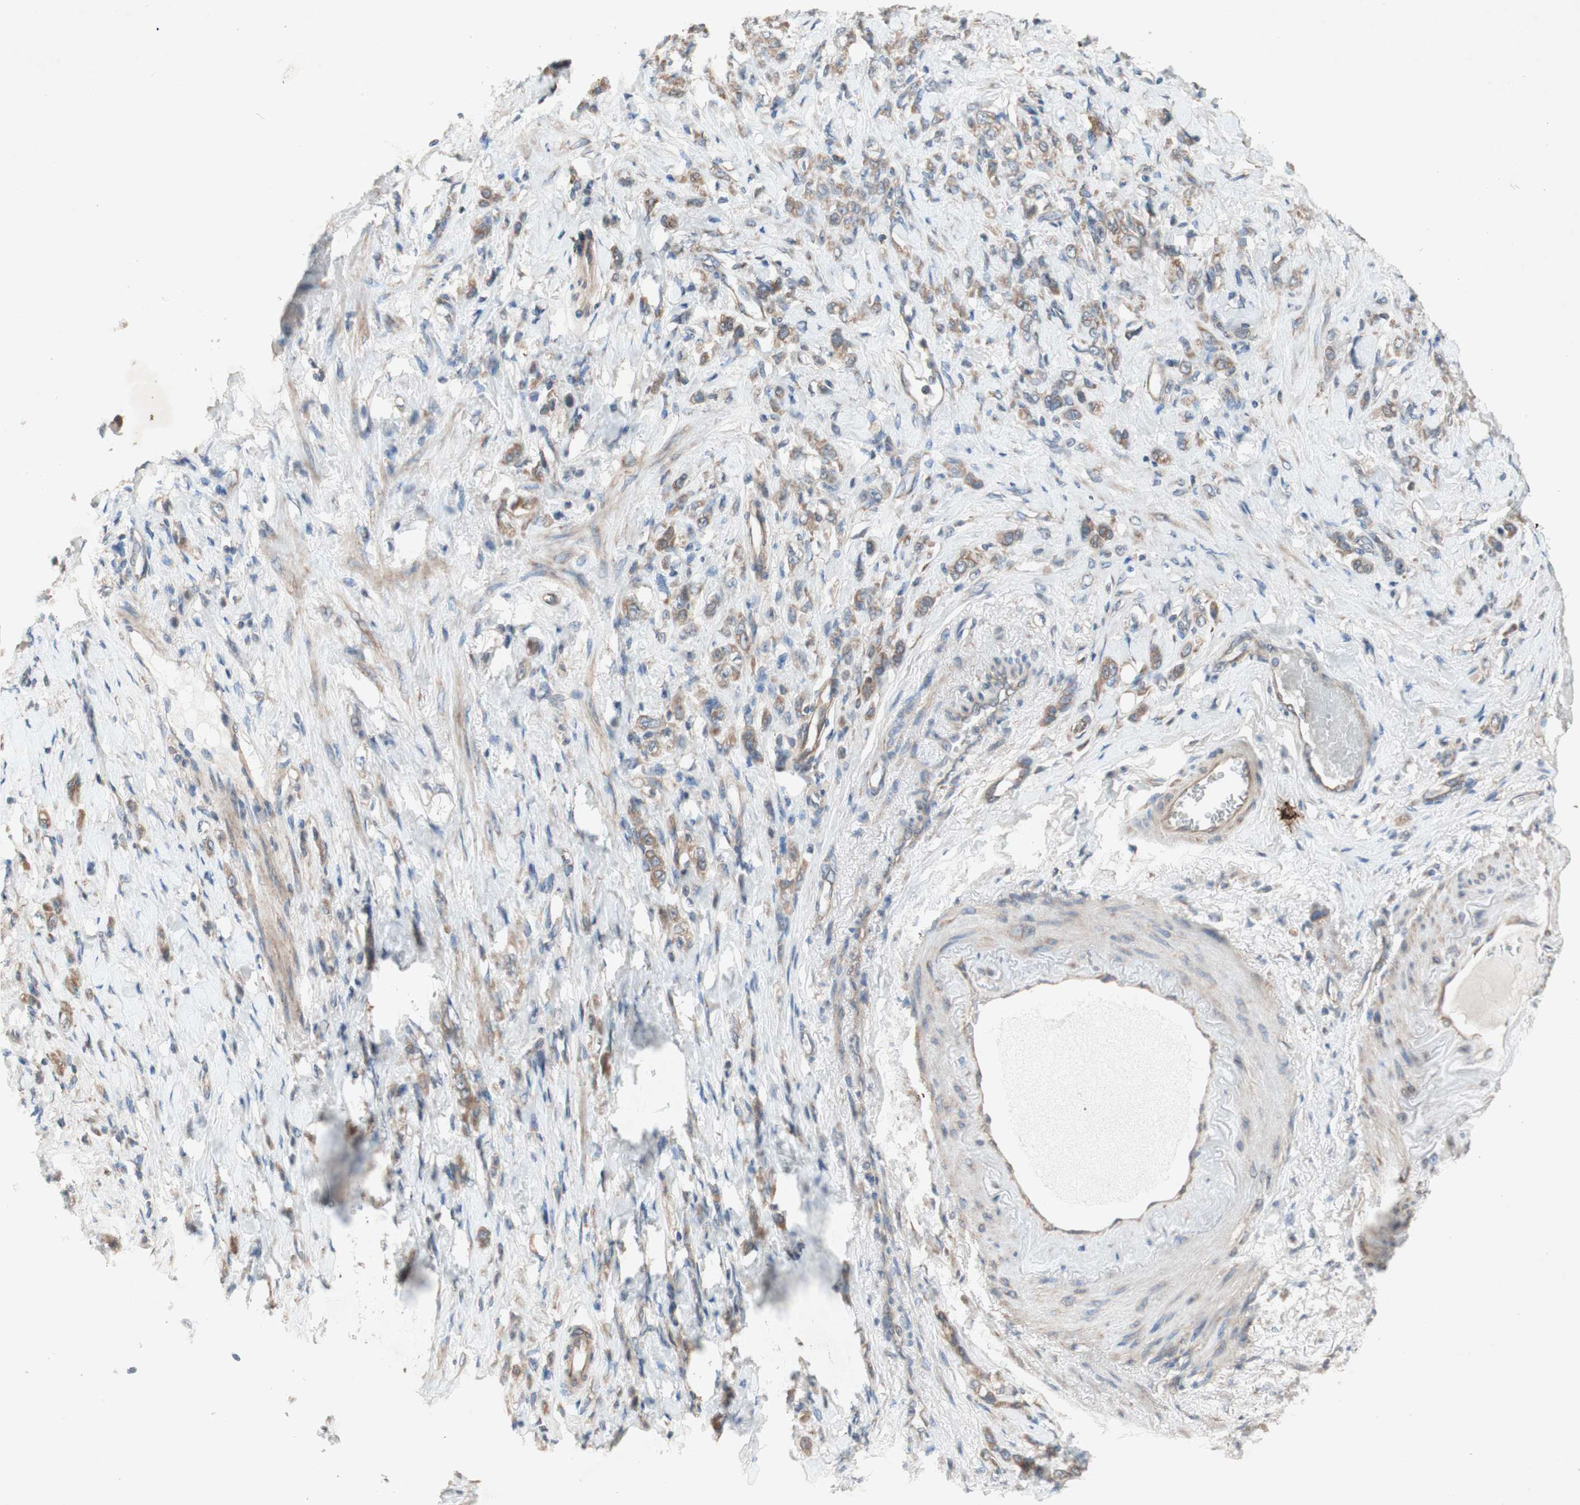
{"staining": {"intensity": "moderate", "quantity": ">75%", "location": "cytoplasmic/membranous"}, "tissue": "stomach cancer", "cell_type": "Tumor cells", "image_type": "cancer", "snomed": [{"axis": "morphology", "description": "Adenocarcinoma, NOS"}, {"axis": "topography", "description": "Stomach"}], "caption": "Stomach adenocarcinoma stained for a protein exhibits moderate cytoplasmic/membranous positivity in tumor cells. The protein of interest is stained brown, and the nuclei are stained in blue (DAB (3,3'-diaminobenzidine) IHC with brightfield microscopy, high magnification).", "gene": "SOCS2", "patient": {"sex": "male", "age": 82}}